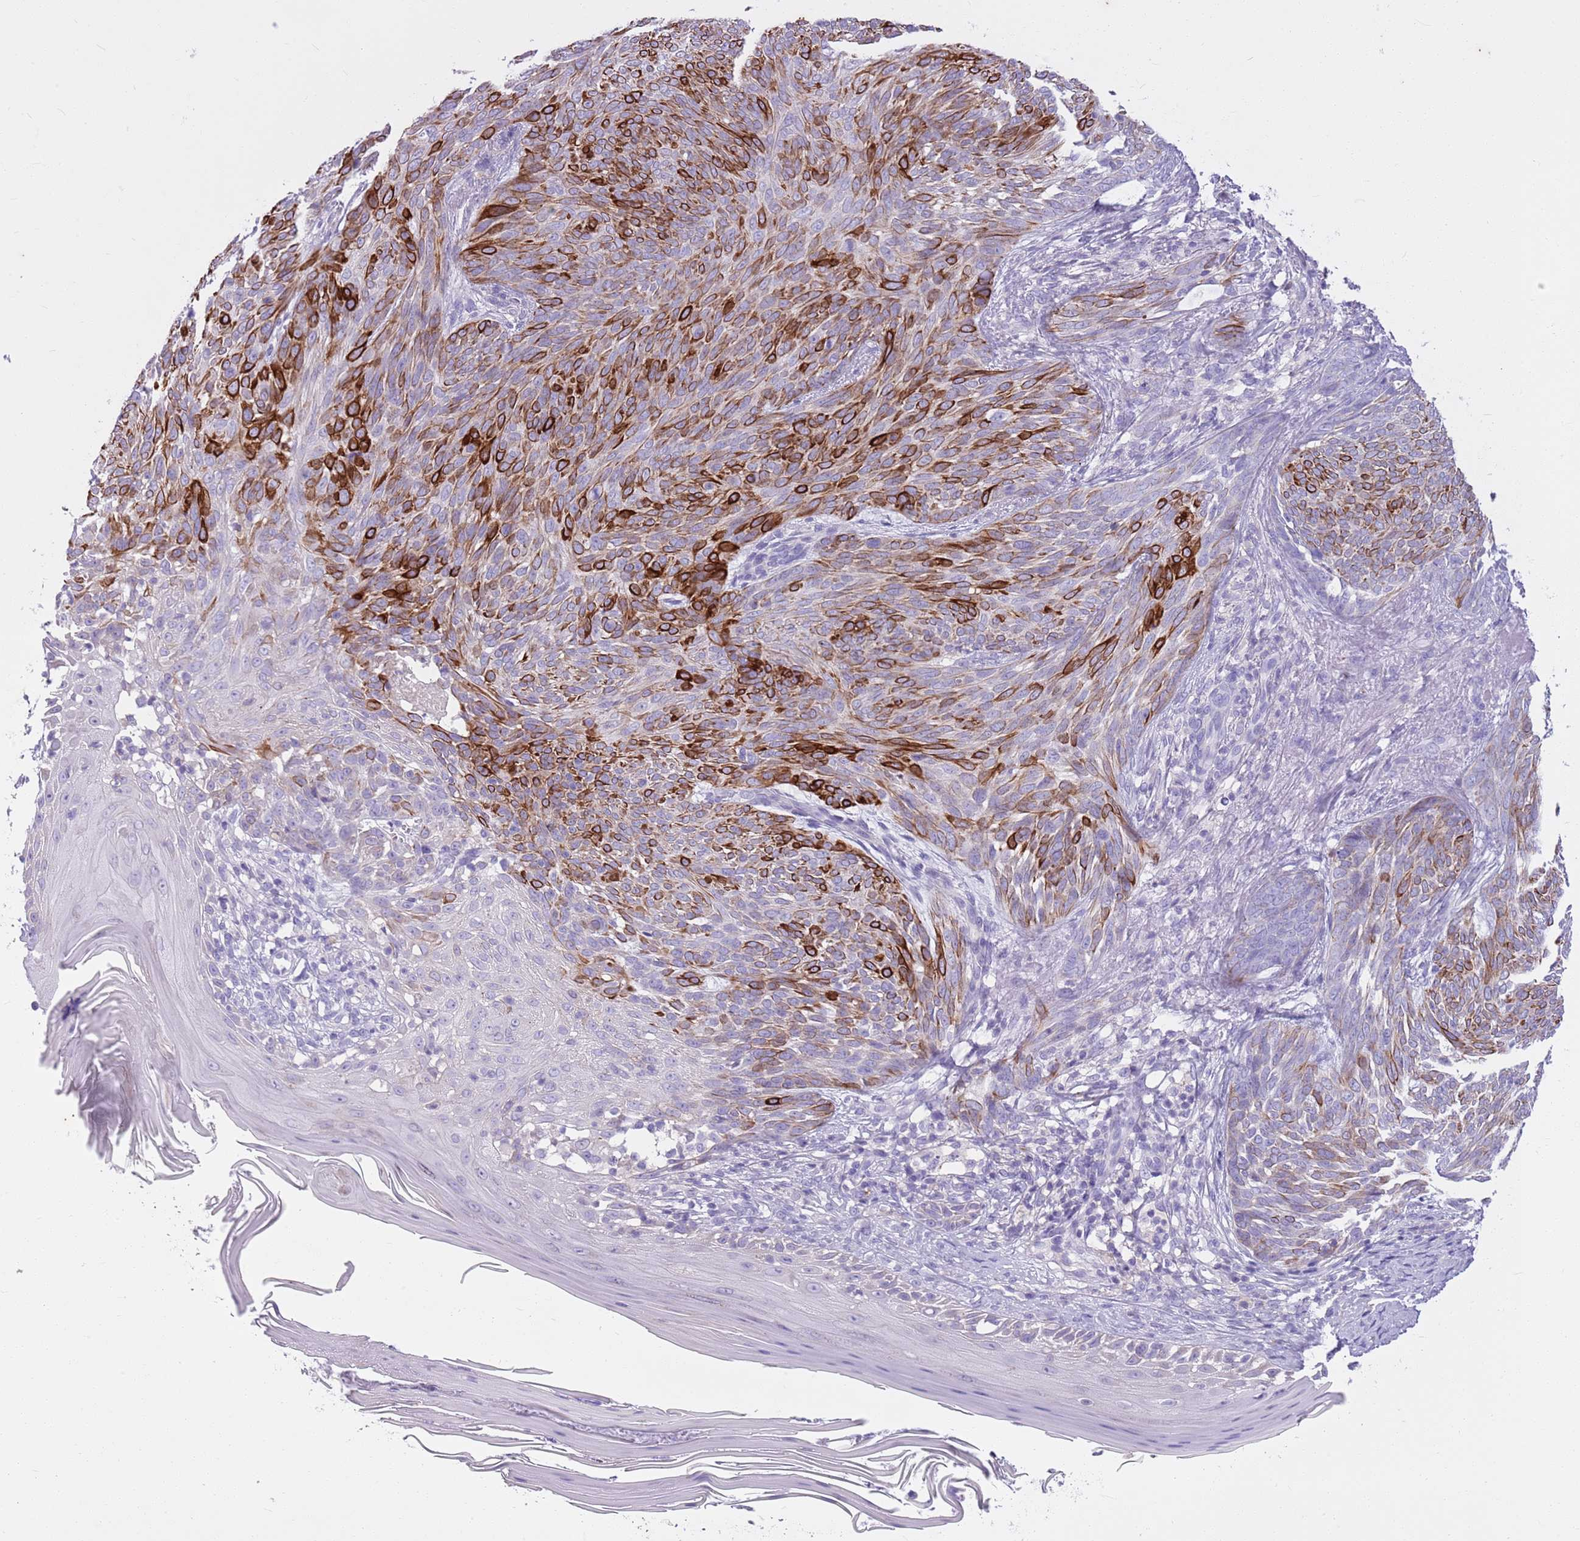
{"staining": {"intensity": "strong", "quantity": "25%-75%", "location": "cytoplasmic/membranous"}, "tissue": "skin cancer", "cell_type": "Tumor cells", "image_type": "cancer", "snomed": [{"axis": "morphology", "description": "Basal cell carcinoma"}, {"axis": "topography", "description": "Skin"}], "caption": "Approximately 25%-75% of tumor cells in human skin basal cell carcinoma demonstrate strong cytoplasmic/membranous protein staining as visualized by brown immunohistochemical staining.", "gene": "CNPPD1", "patient": {"sex": "female", "age": 86}}